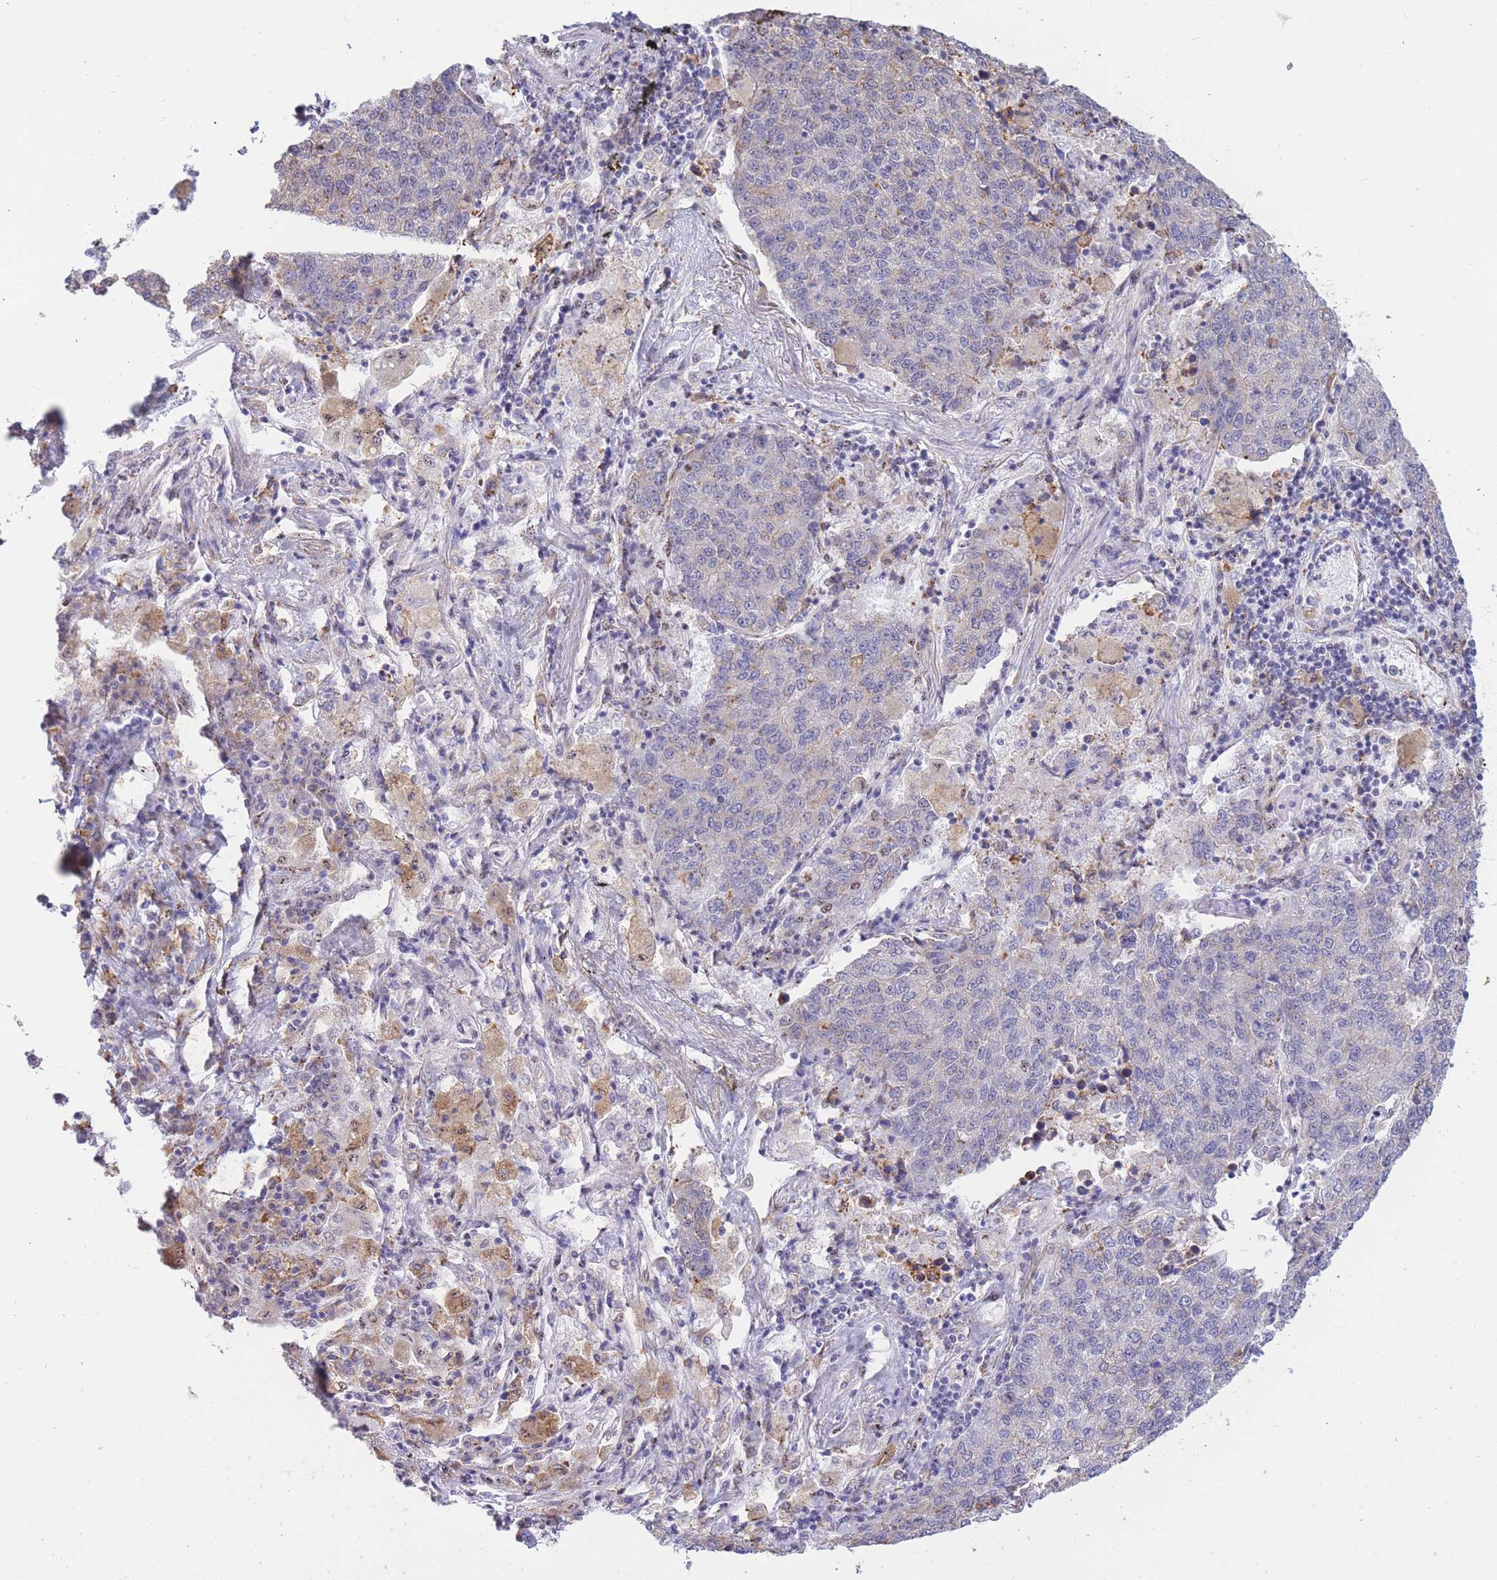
{"staining": {"intensity": "moderate", "quantity": "<25%", "location": "cytoplasmic/membranous"}, "tissue": "lung cancer", "cell_type": "Tumor cells", "image_type": "cancer", "snomed": [{"axis": "morphology", "description": "Adenocarcinoma, NOS"}, {"axis": "topography", "description": "Lung"}], "caption": "About <25% of tumor cells in human adenocarcinoma (lung) reveal moderate cytoplasmic/membranous protein positivity as visualized by brown immunohistochemical staining.", "gene": "FAM153A", "patient": {"sex": "male", "age": 49}}